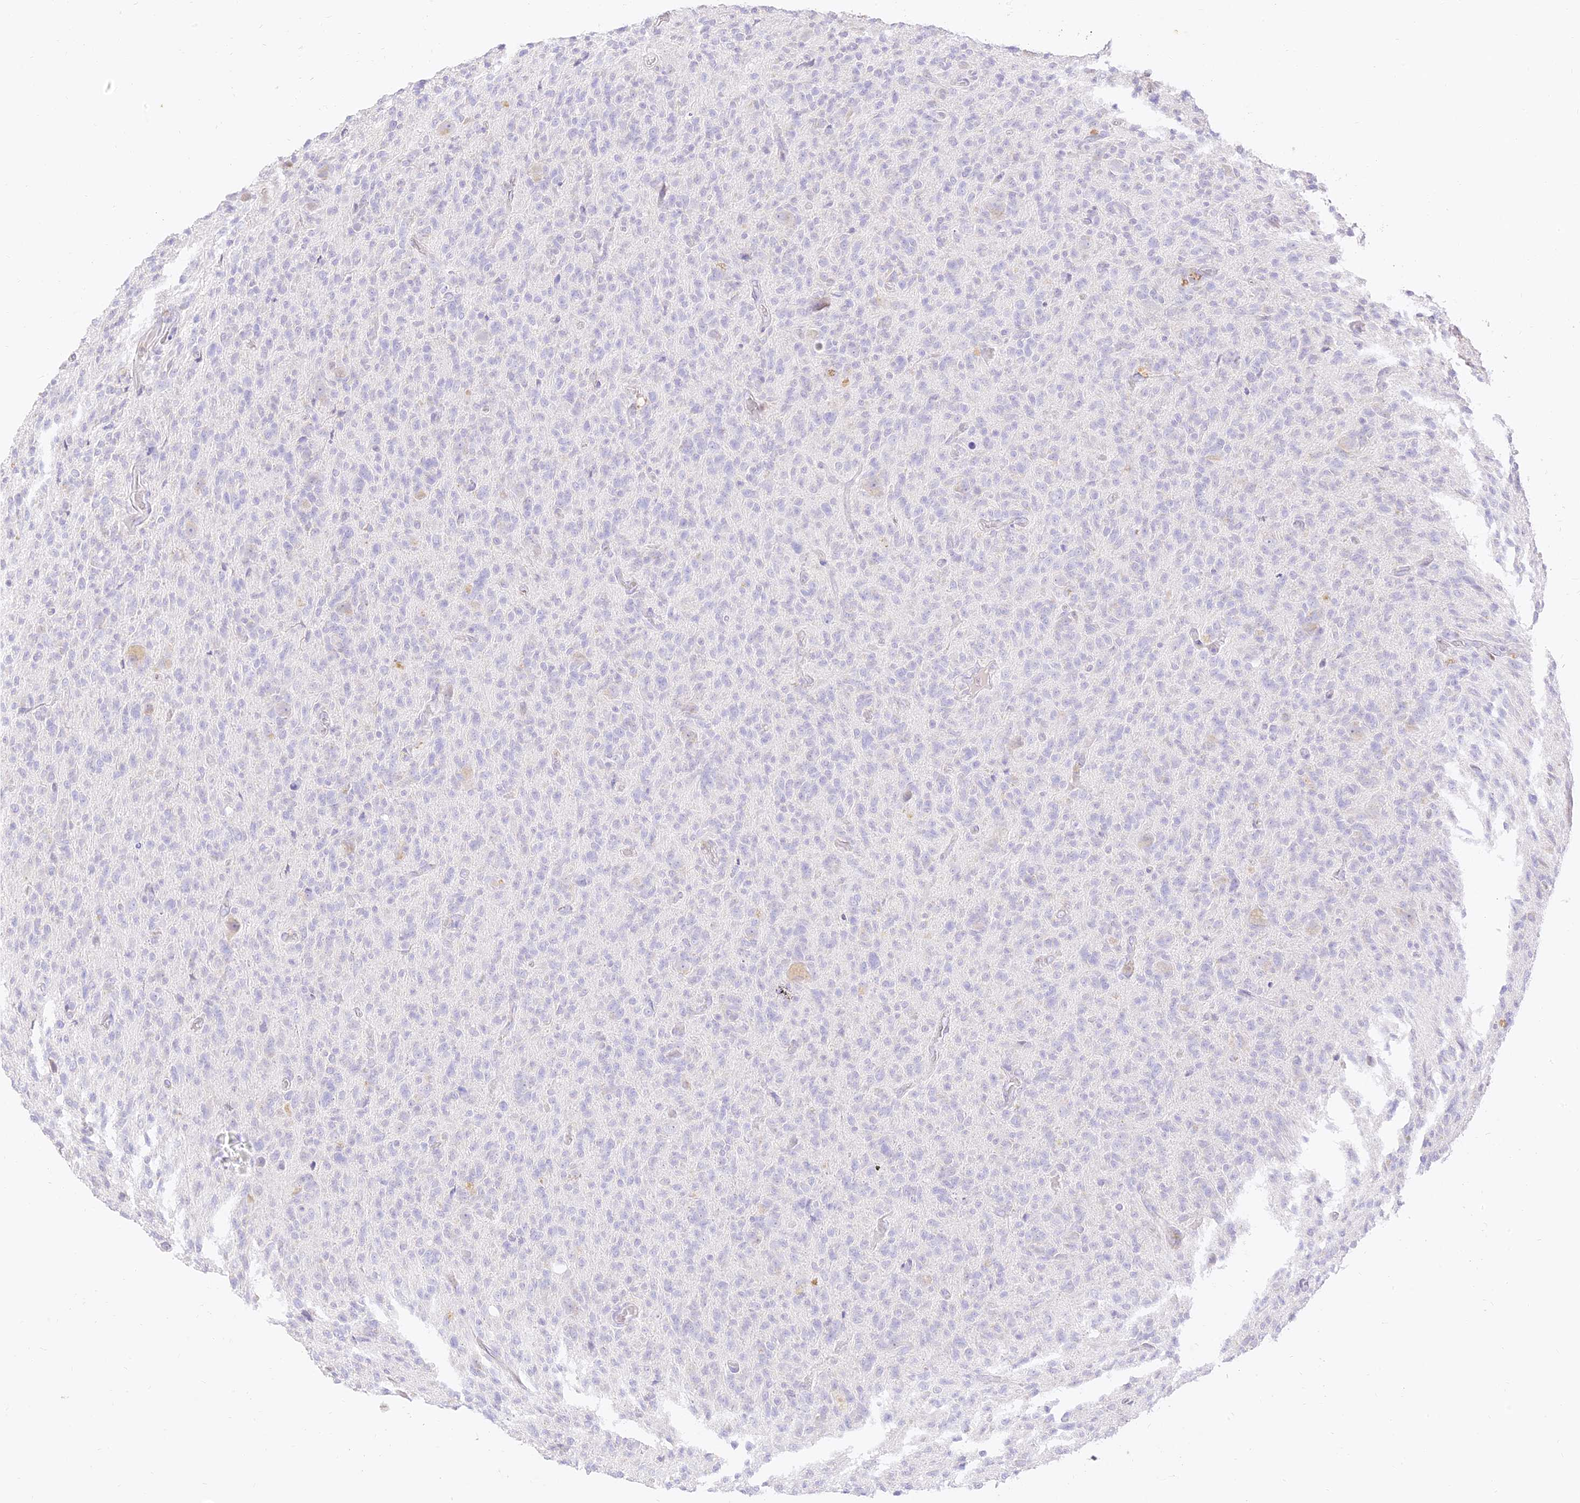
{"staining": {"intensity": "negative", "quantity": "none", "location": "none"}, "tissue": "glioma", "cell_type": "Tumor cells", "image_type": "cancer", "snomed": [{"axis": "morphology", "description": "Glioma, malignant, High grade"}, {"axis": "topography", "description": "Brain"}], "caption": "IHC of human malignant glioma (high-grade) demonstrates no positivity in tumor cells.", "gene": "SEC13", "patient": {"sex": "female", "age": 57}}